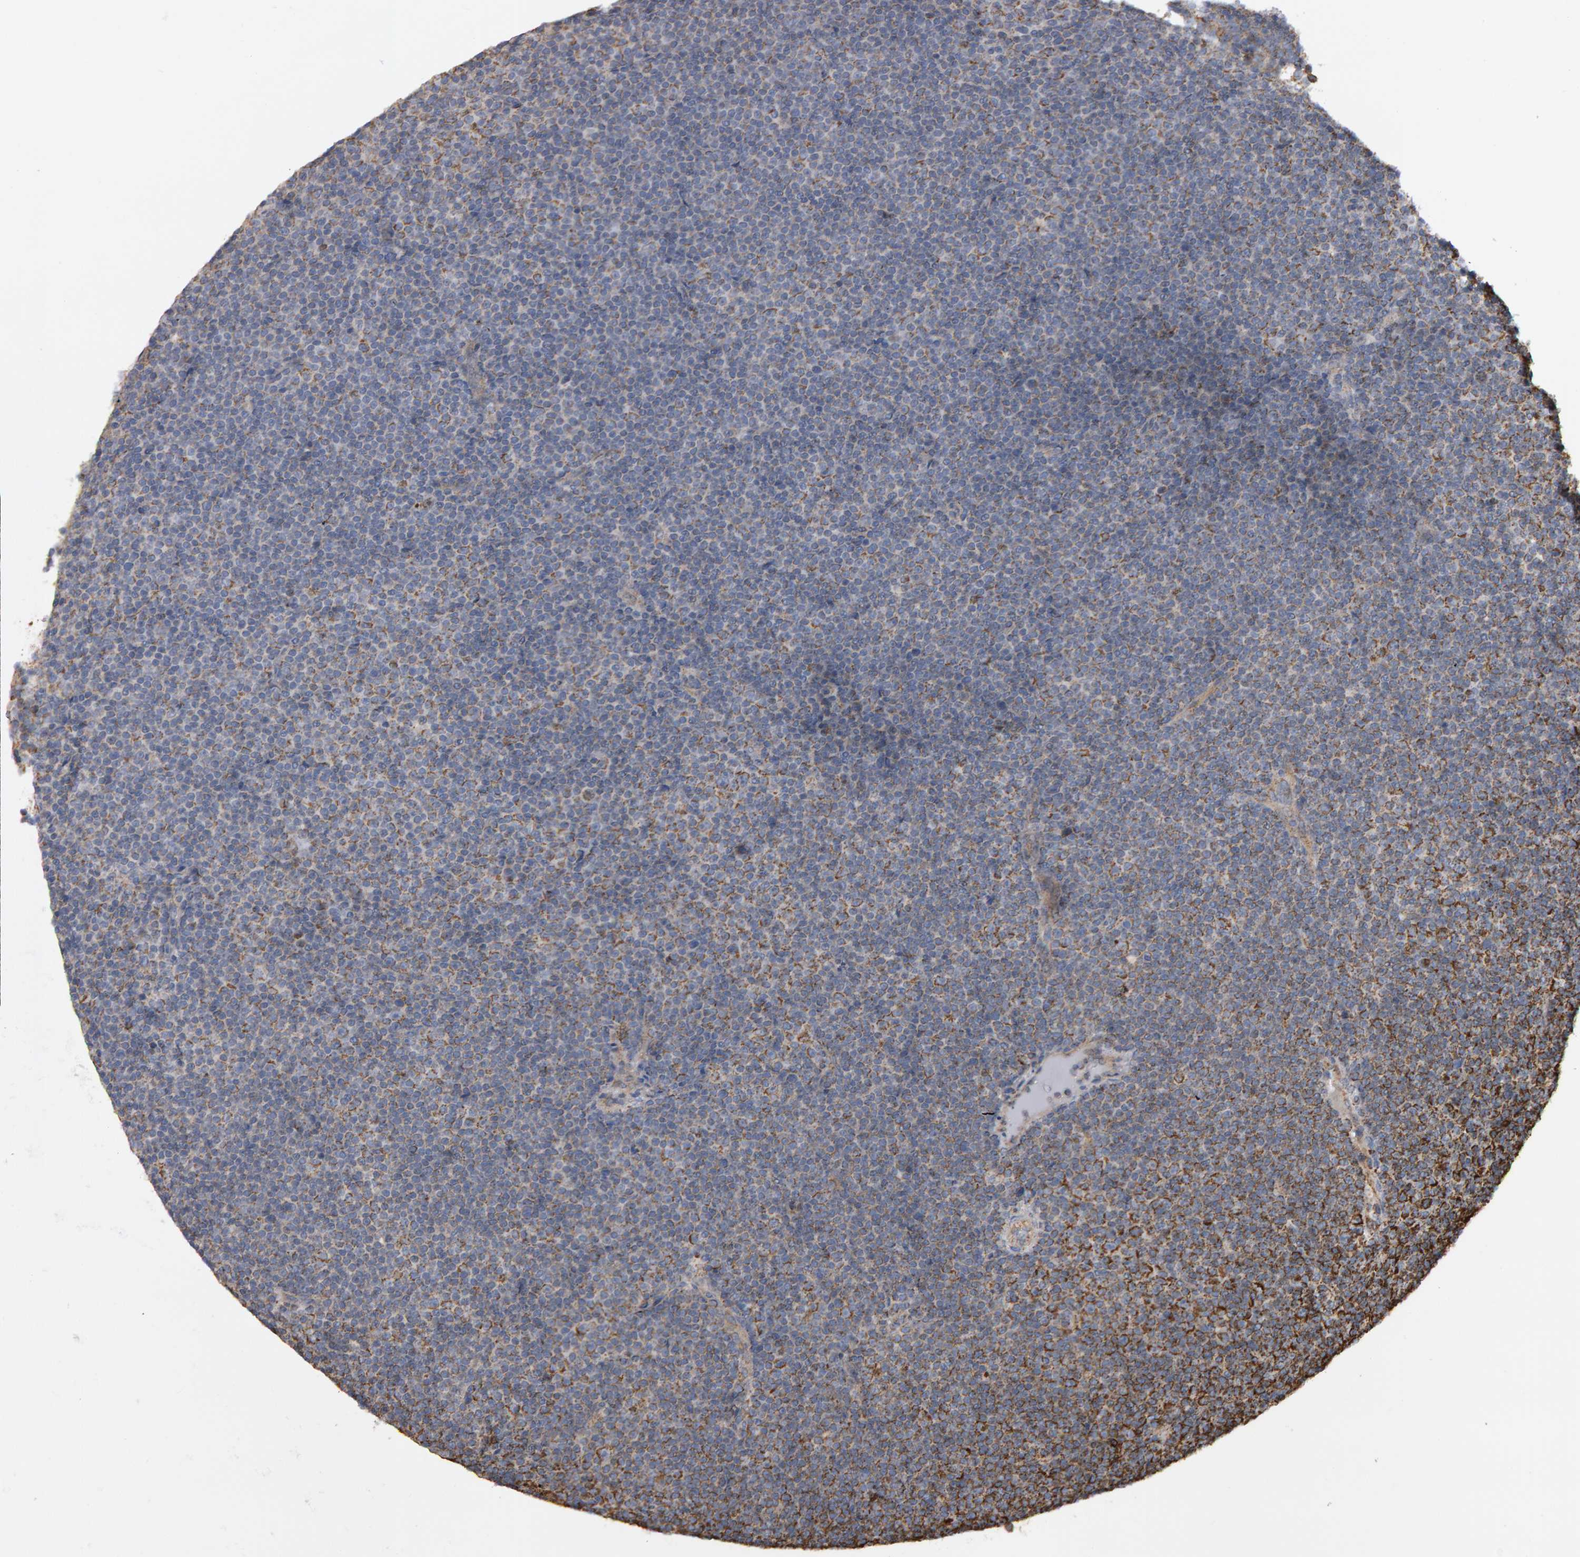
{"staining": {"intensity": "moderate", "quantity": "<25%", "location": "cytoplasmic/membranous"}, "tissue": "lymphoma", "cell_type": "Tumor cells", "image_type": "cancer", "snomed": [{"axis": "morphology", "description": "Malignant lymphoma, non-Hodgkin's type, Low grade"}, {"axis": "topography", "description": "Lymph node"}], "caption": "A low amount of moderate cytoplasmic/membranous positivity is seen in about <25% of tumor cells in lymphoma tissue. The staining is performed using DAB (3,3'-diaminobenzidine) brown chromogen to label protein expression. The nuclei are counter-stained blue using hematoxylin.", "gene": "TOM1L1", "patient": {"sex": "female", "age": 67}}